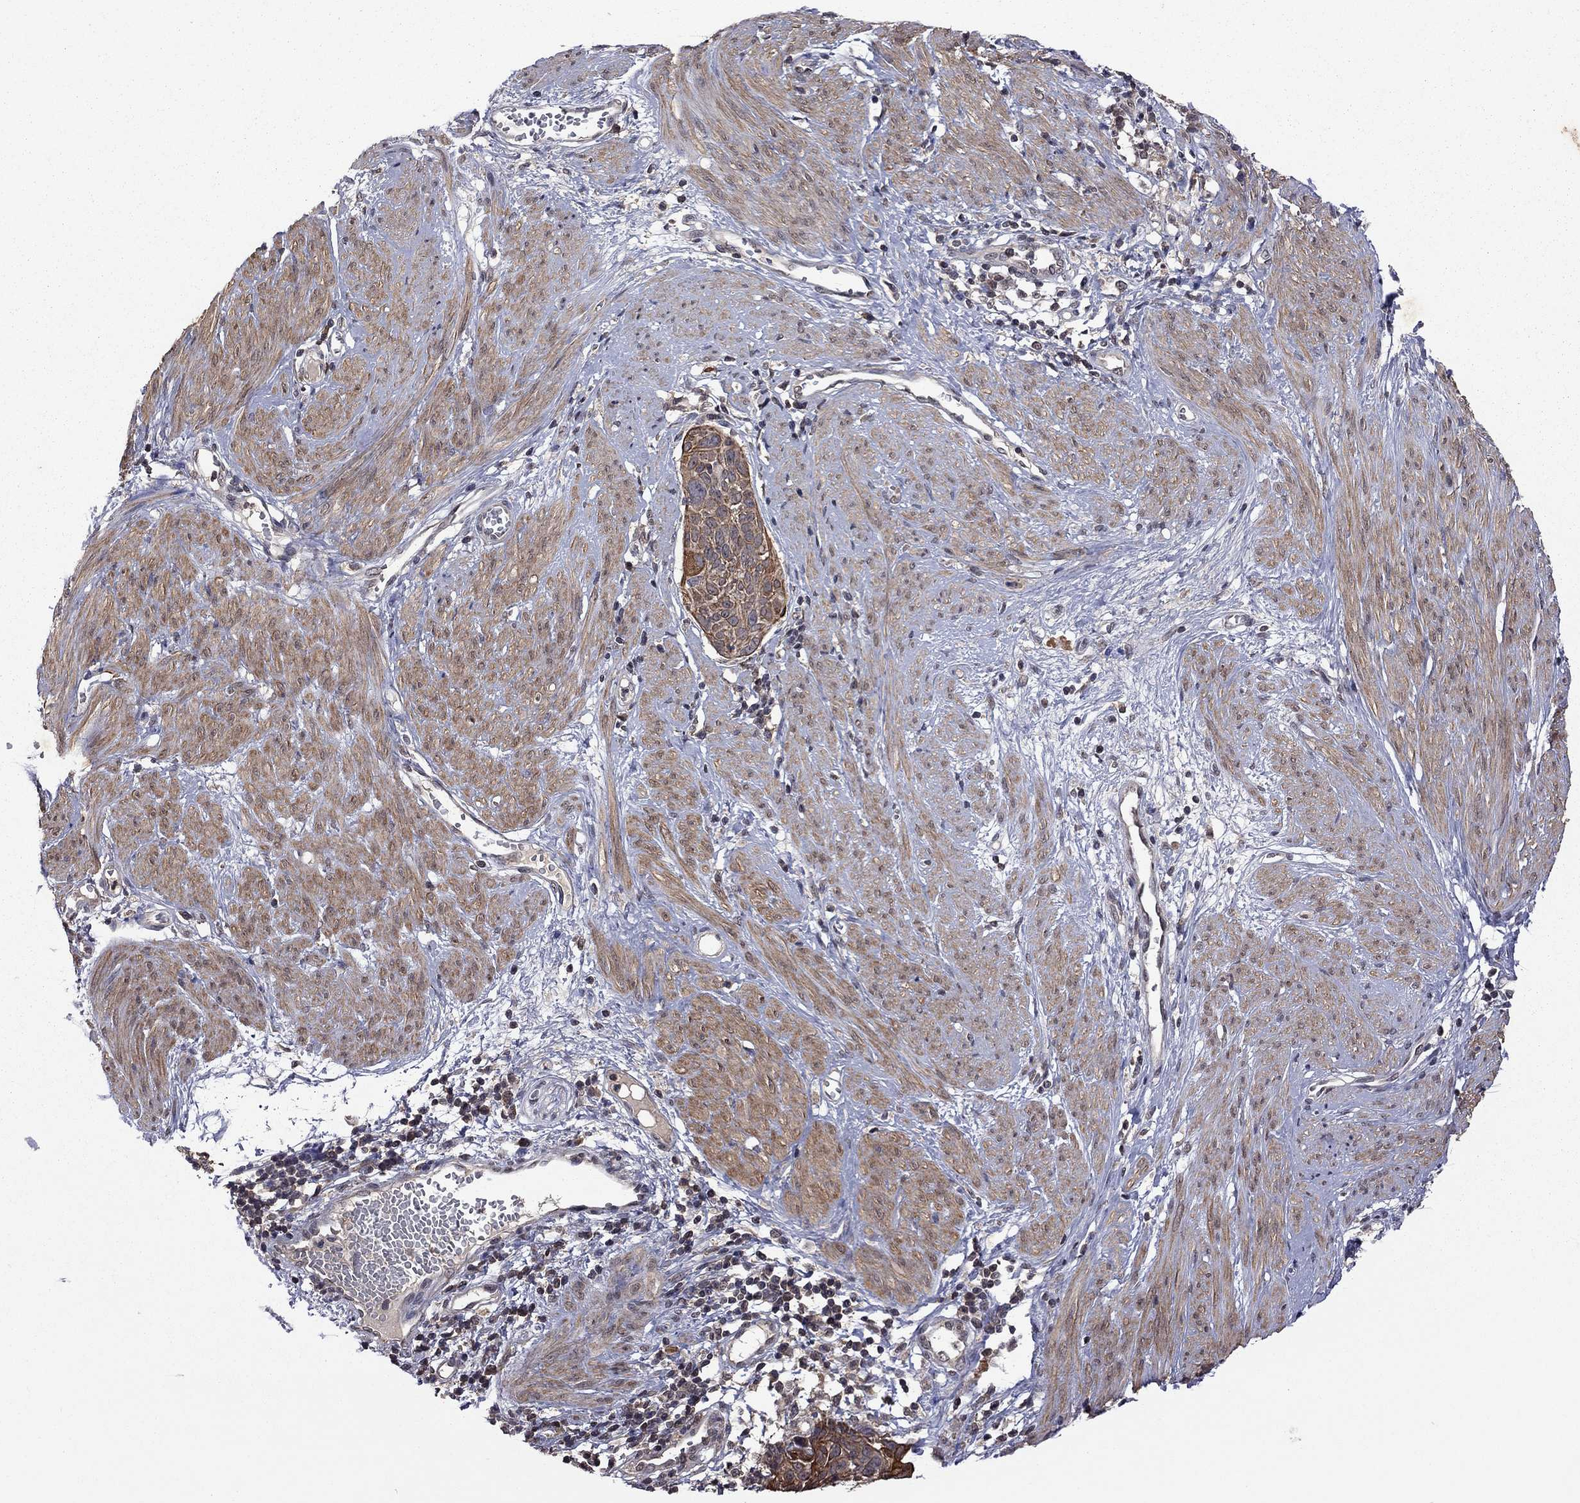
{"staining": {"intensity": "strong", "quantity": ">75%", "location": "cytoplasmic/membranous"}, "tissue": "cervical cancer", "cell_type": "Tumor cells", "image_type": "cancer", "snomed": [{"axis": "morphology", "description": "Squamous cell carcinoma, NOS"}, {"axis": "topography", "description": "Cervix"}], "caption": "Immunohistochemistry of cervical squamous cell carcinoma reveals high levels of strong cytoplasmic/membranous positivity in about >75% of tumor cells.", "gene": "TSNARE1", "patient": {"sex": "female", "age": 39}}